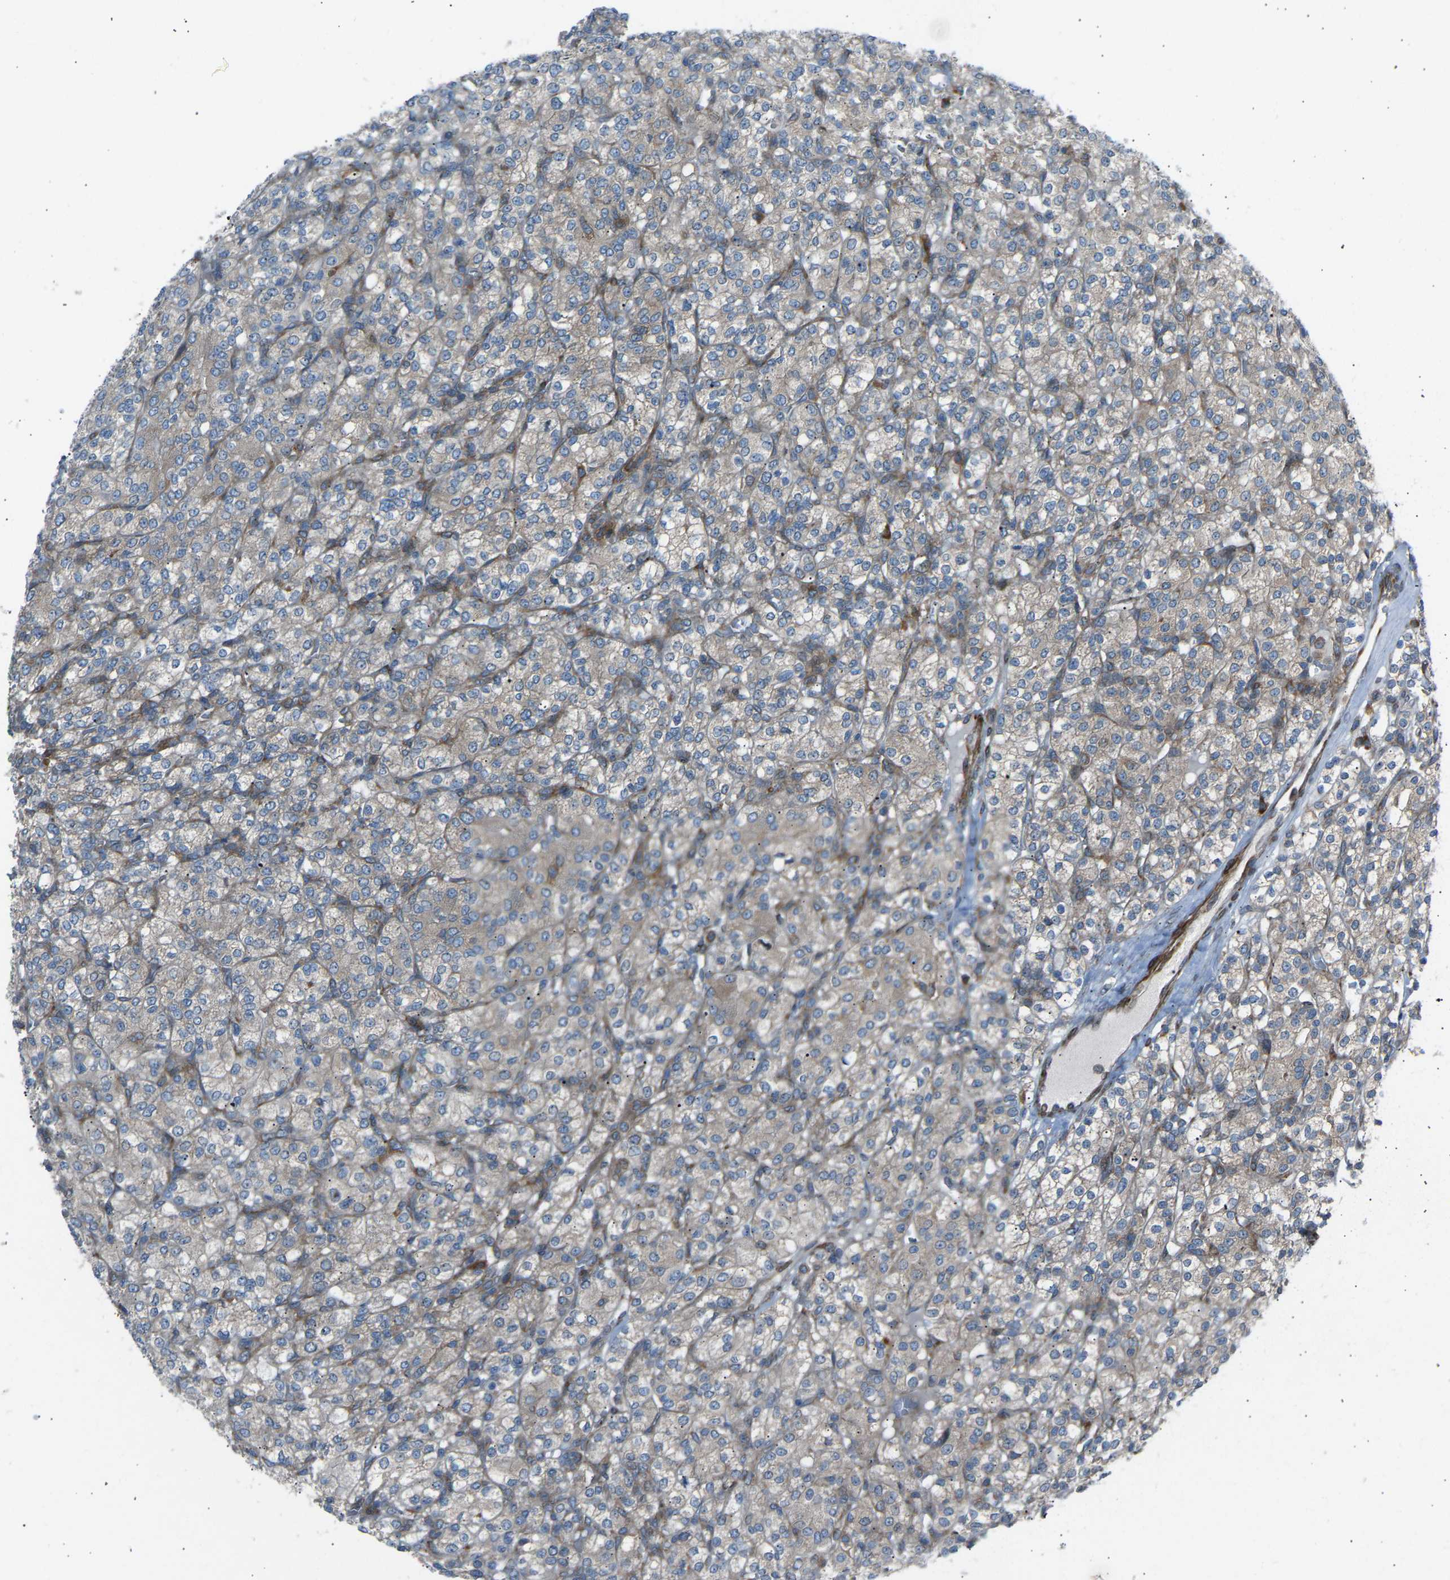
{"staining": {"intensity": "weak", "quantity": "25%-75%", "location": "cytoplasmic/membranous"}, "tissue": "renal cancer", "cell_type": "Tumor cells", "image_type": "cancer", "snomed": [{"axis": "morphology", "description": "Adenocarcinoma, NOS"}, {"axis": "topography", "description": "Kidney"}], "caption": "Immunohistochemical staining of human adenocarcinoma (renal) shows low levels of weak cytoplasmic/membranous protein staining in approximately 25%-75% of tumor cells.", "gene": "VPS41", "patient": {"sex": "male", "age": 77}}